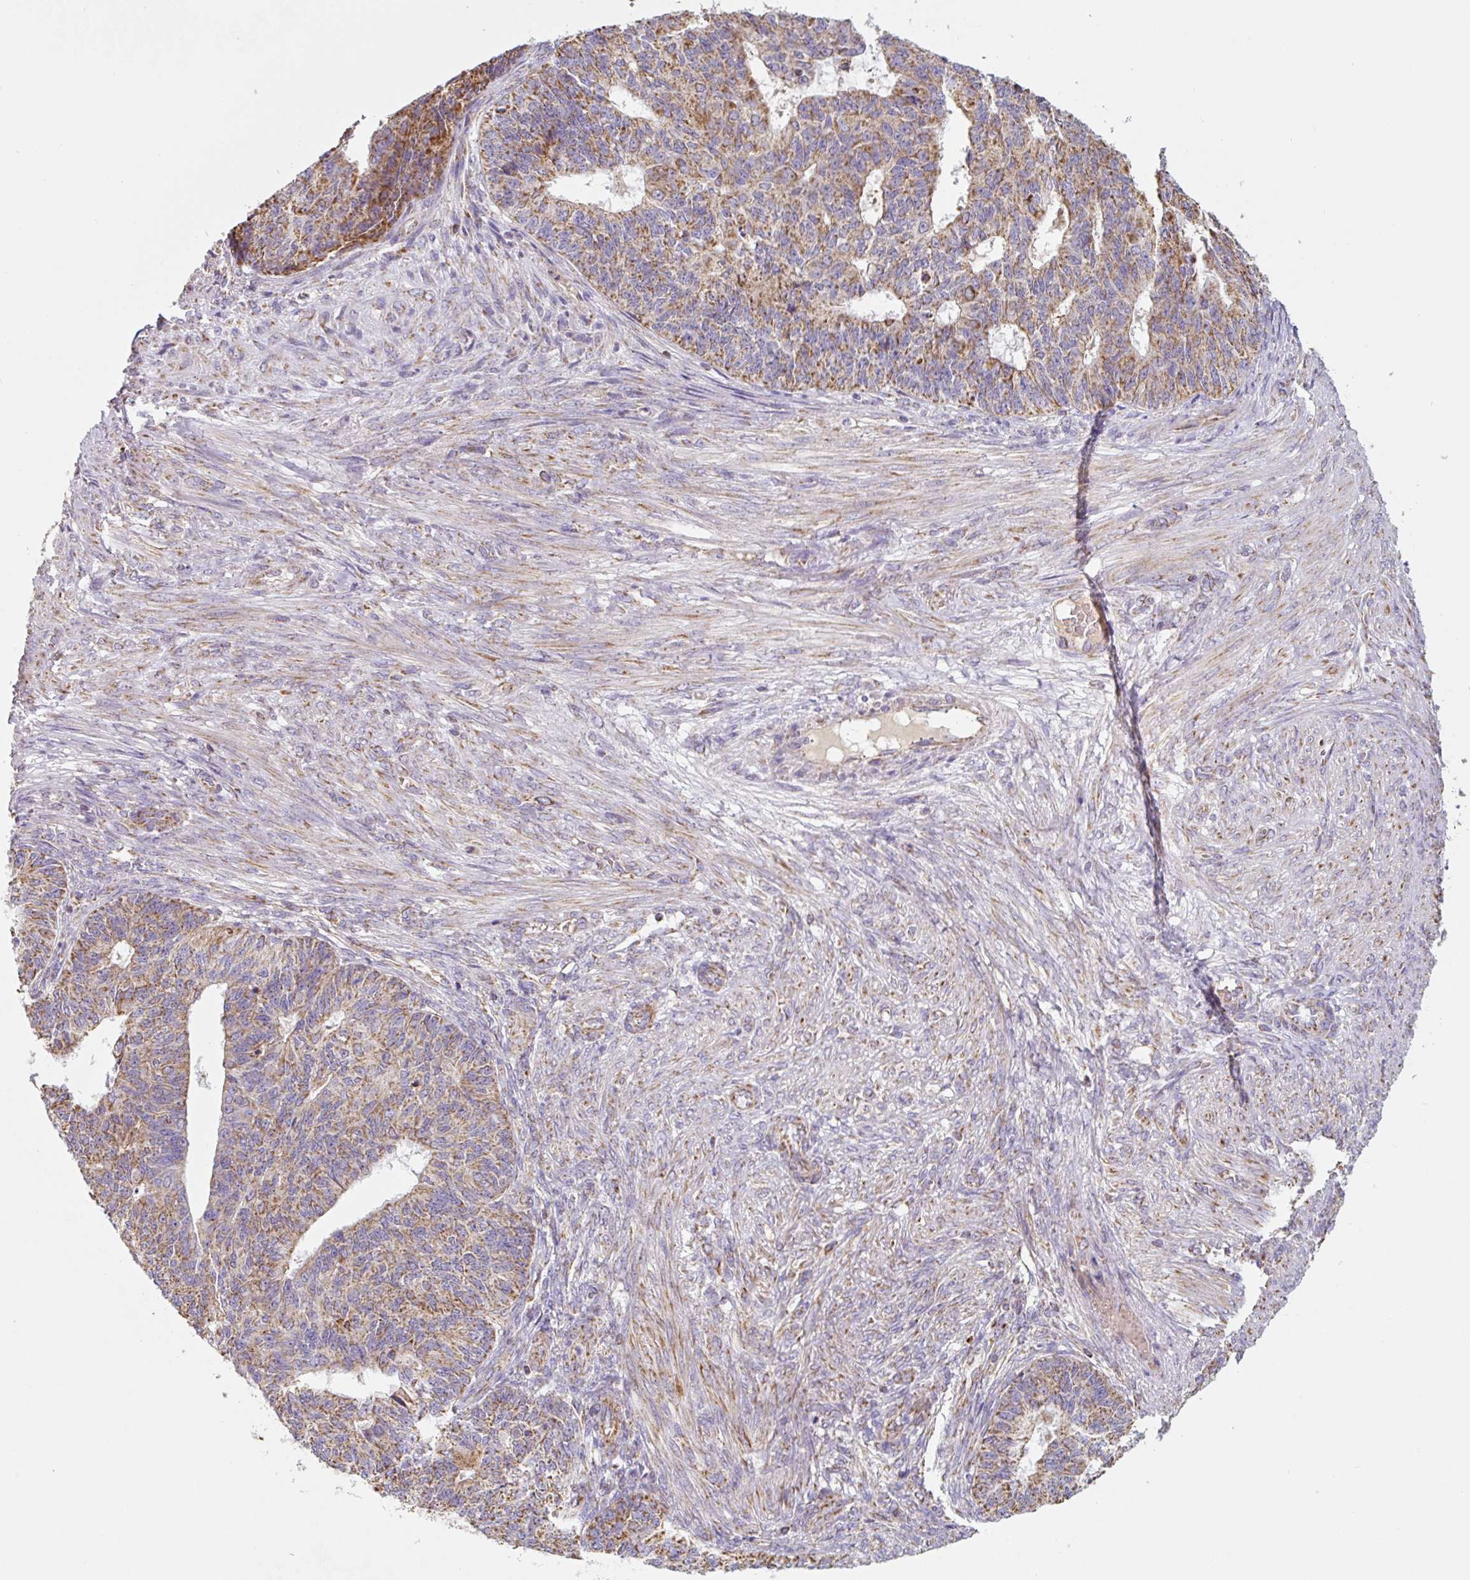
{"staining": {"intensity": "moderate", "quantity": ">75%", "location": "cytoplasmic/membranous"}, "tissue": "endometrial cancer", "cell_type": "Tumor cells", "image_type": "cancer", "snomed": [{"axis": "morphology", "description": "Adenocarcinoma, NOS"}, {"axis": "topography", "description": "Endometrium"}], "caption": "Immunohistochemical staining of human endometrial cancer demonstrates medium levels of moderate cytoplasmic/membranous protein staining in approximately >75% of tumor cells.", "gene": "MT-CO2", "patient": {"sex": "female", "age": 32}}